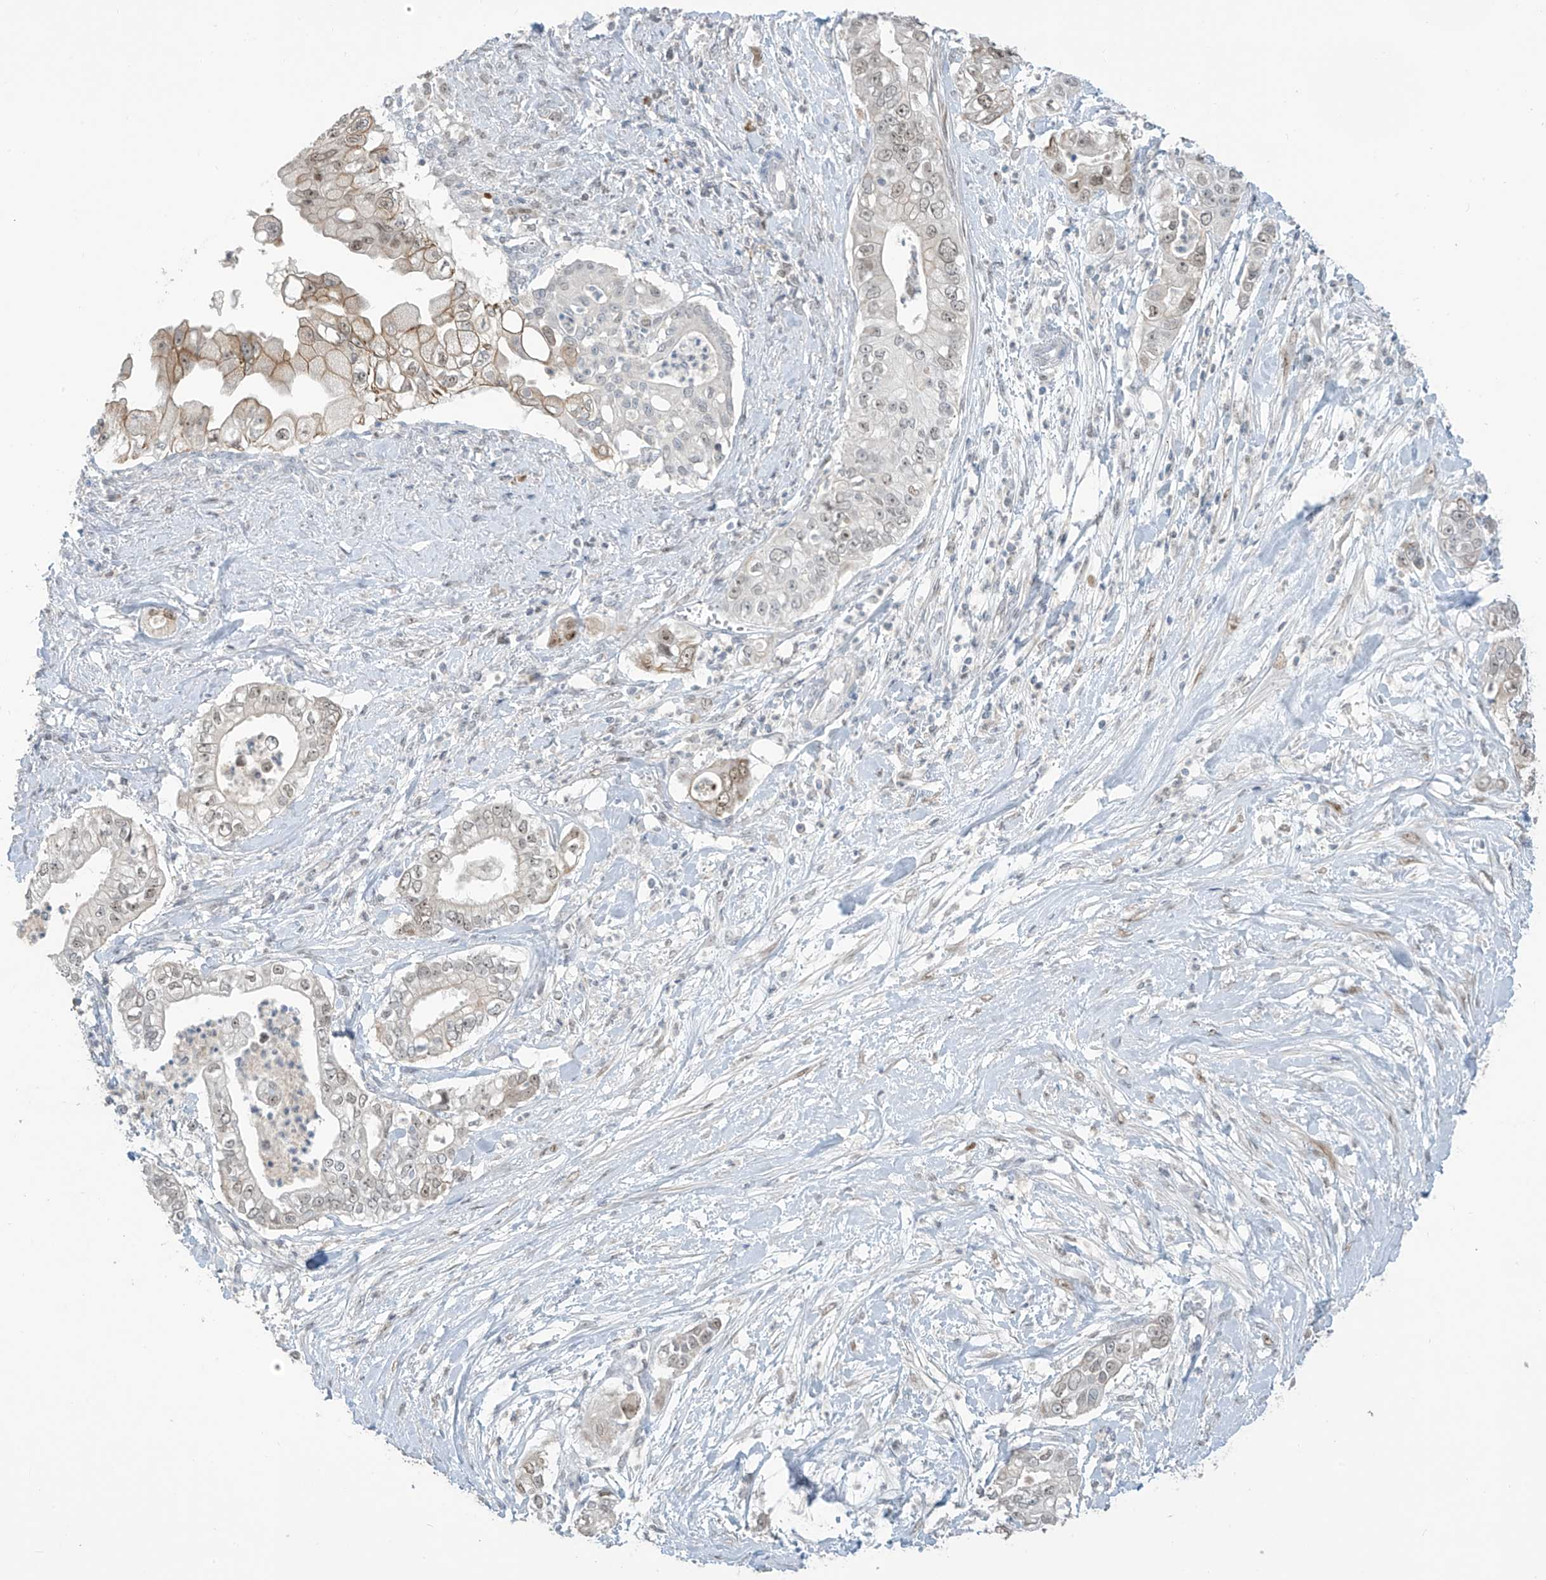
{"staining": {"intensity": "moderate", "quantity": "25%-75%", "location": "cytoplasmic/membranous,nuclear"}, "tissue": "pancreatic cancer", "cell_type": "Tumor cells", "image_type": "cancer", "snomed": [{"axis": "morphology", "description": "Adenocarcinoma, NOS"}, {"axis": "topography", "description": "Pancreas"}], "caption": "About 25%-75% of tumor cells in human adenocarcinoma (pancreatic) reveal moderate cytoplasmic/membranous and nuclear protein staining as visualized by brown immunohistochemical staining.", "gene": "METAP1D", "patient": {"sex": "female", "age": 78}}